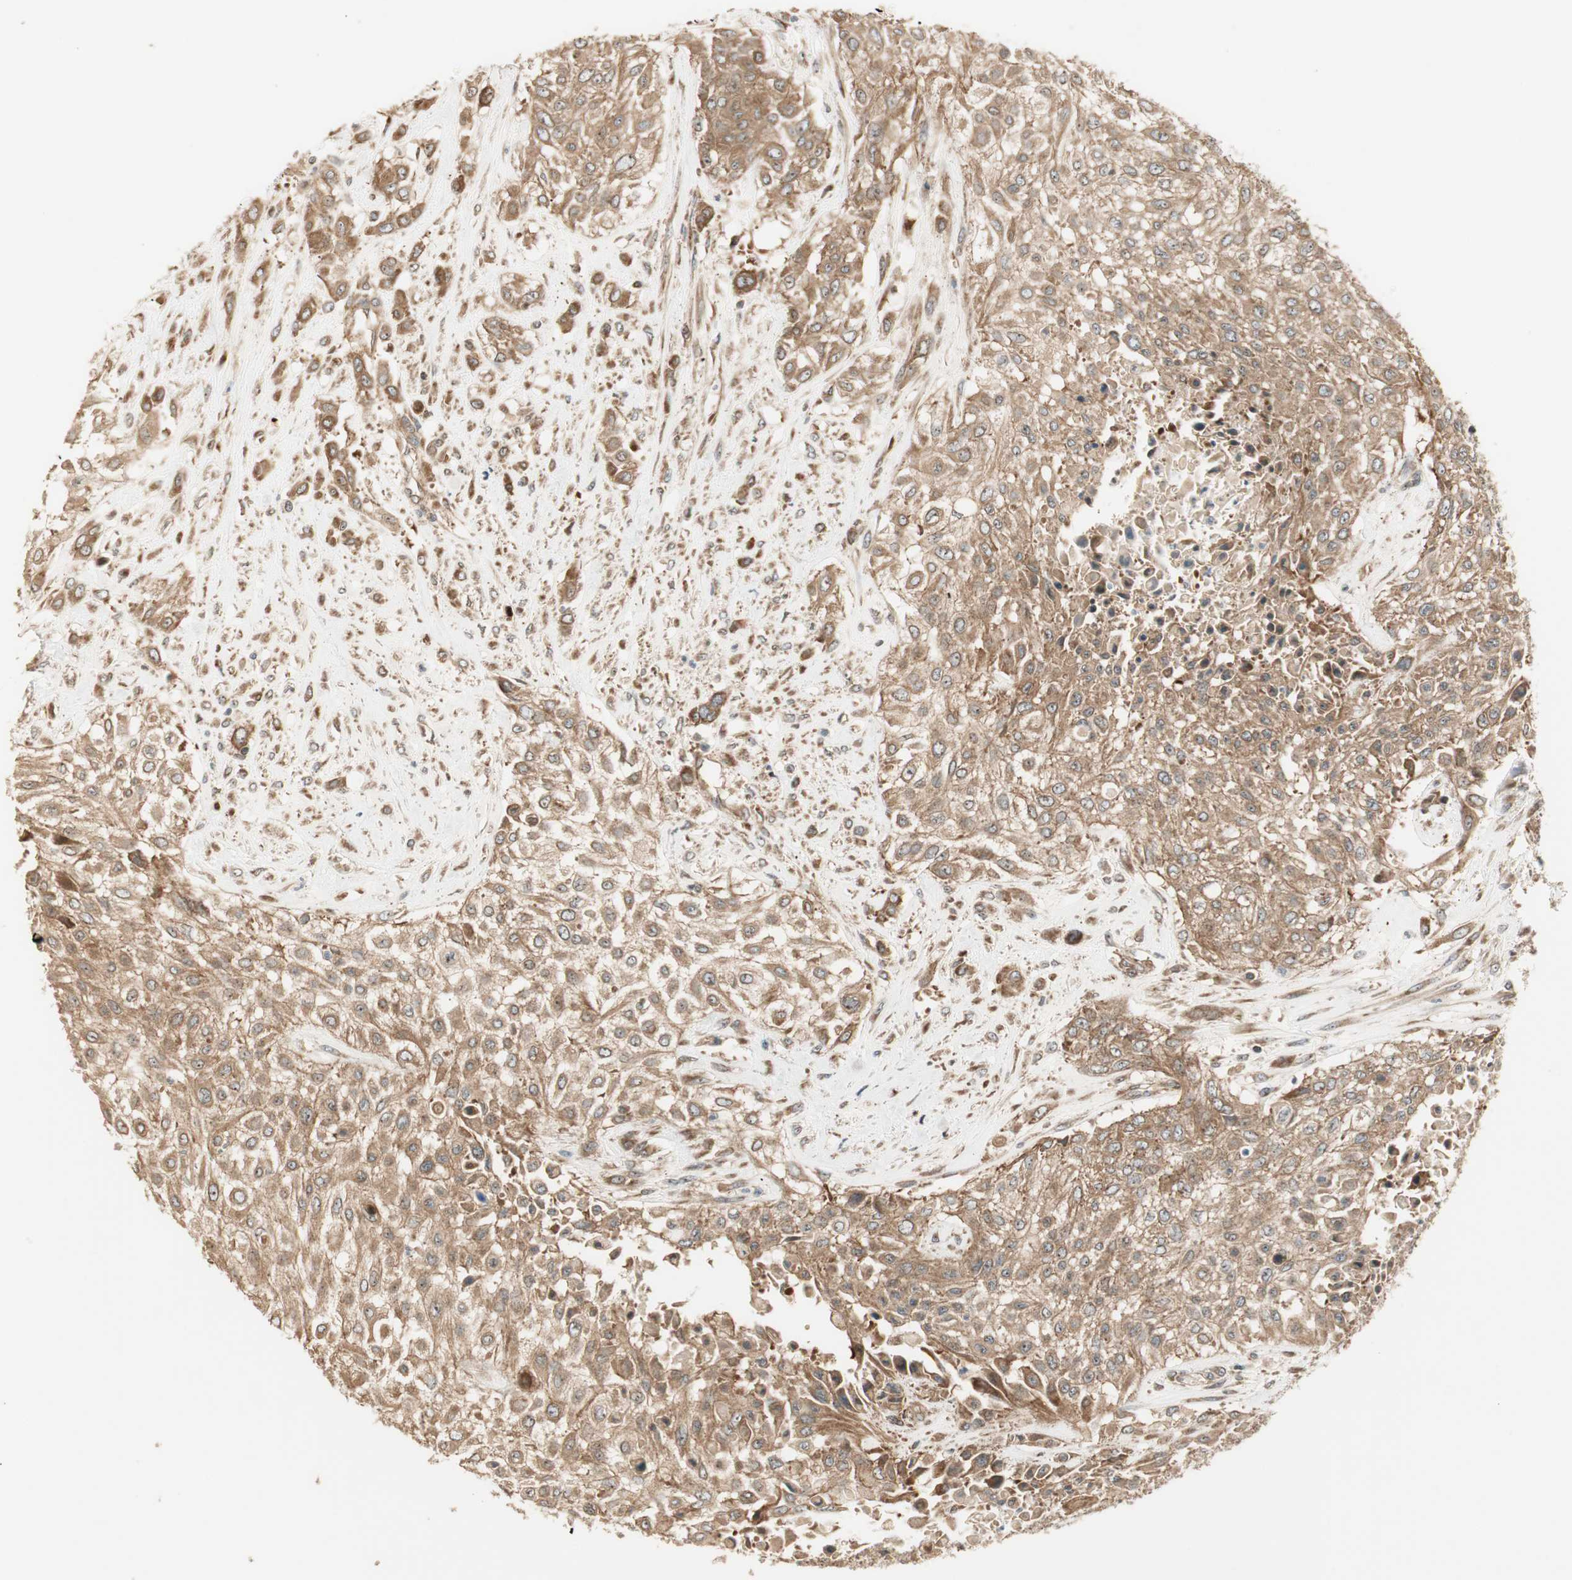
{"staining": {"intensity": "moderate", "quantity": ">75%", "location": "cytoplasmic/membranous"}, "tissue": "urothelial cancer", "cell_type": "Tumor cells", "image_type": "cancer", "snomed": [{"axis": "morphology", "description": "Urothelial carcinoma, High grade"}, {"axis": "topography", "description": "Urinary bladder"}], "caption": "Urothelial cancer stained with a protein marker displays moderate staining in tumor cells.", "gene": "CTTNBP2NL", "patient": {"sex": "male", "age": 57}}